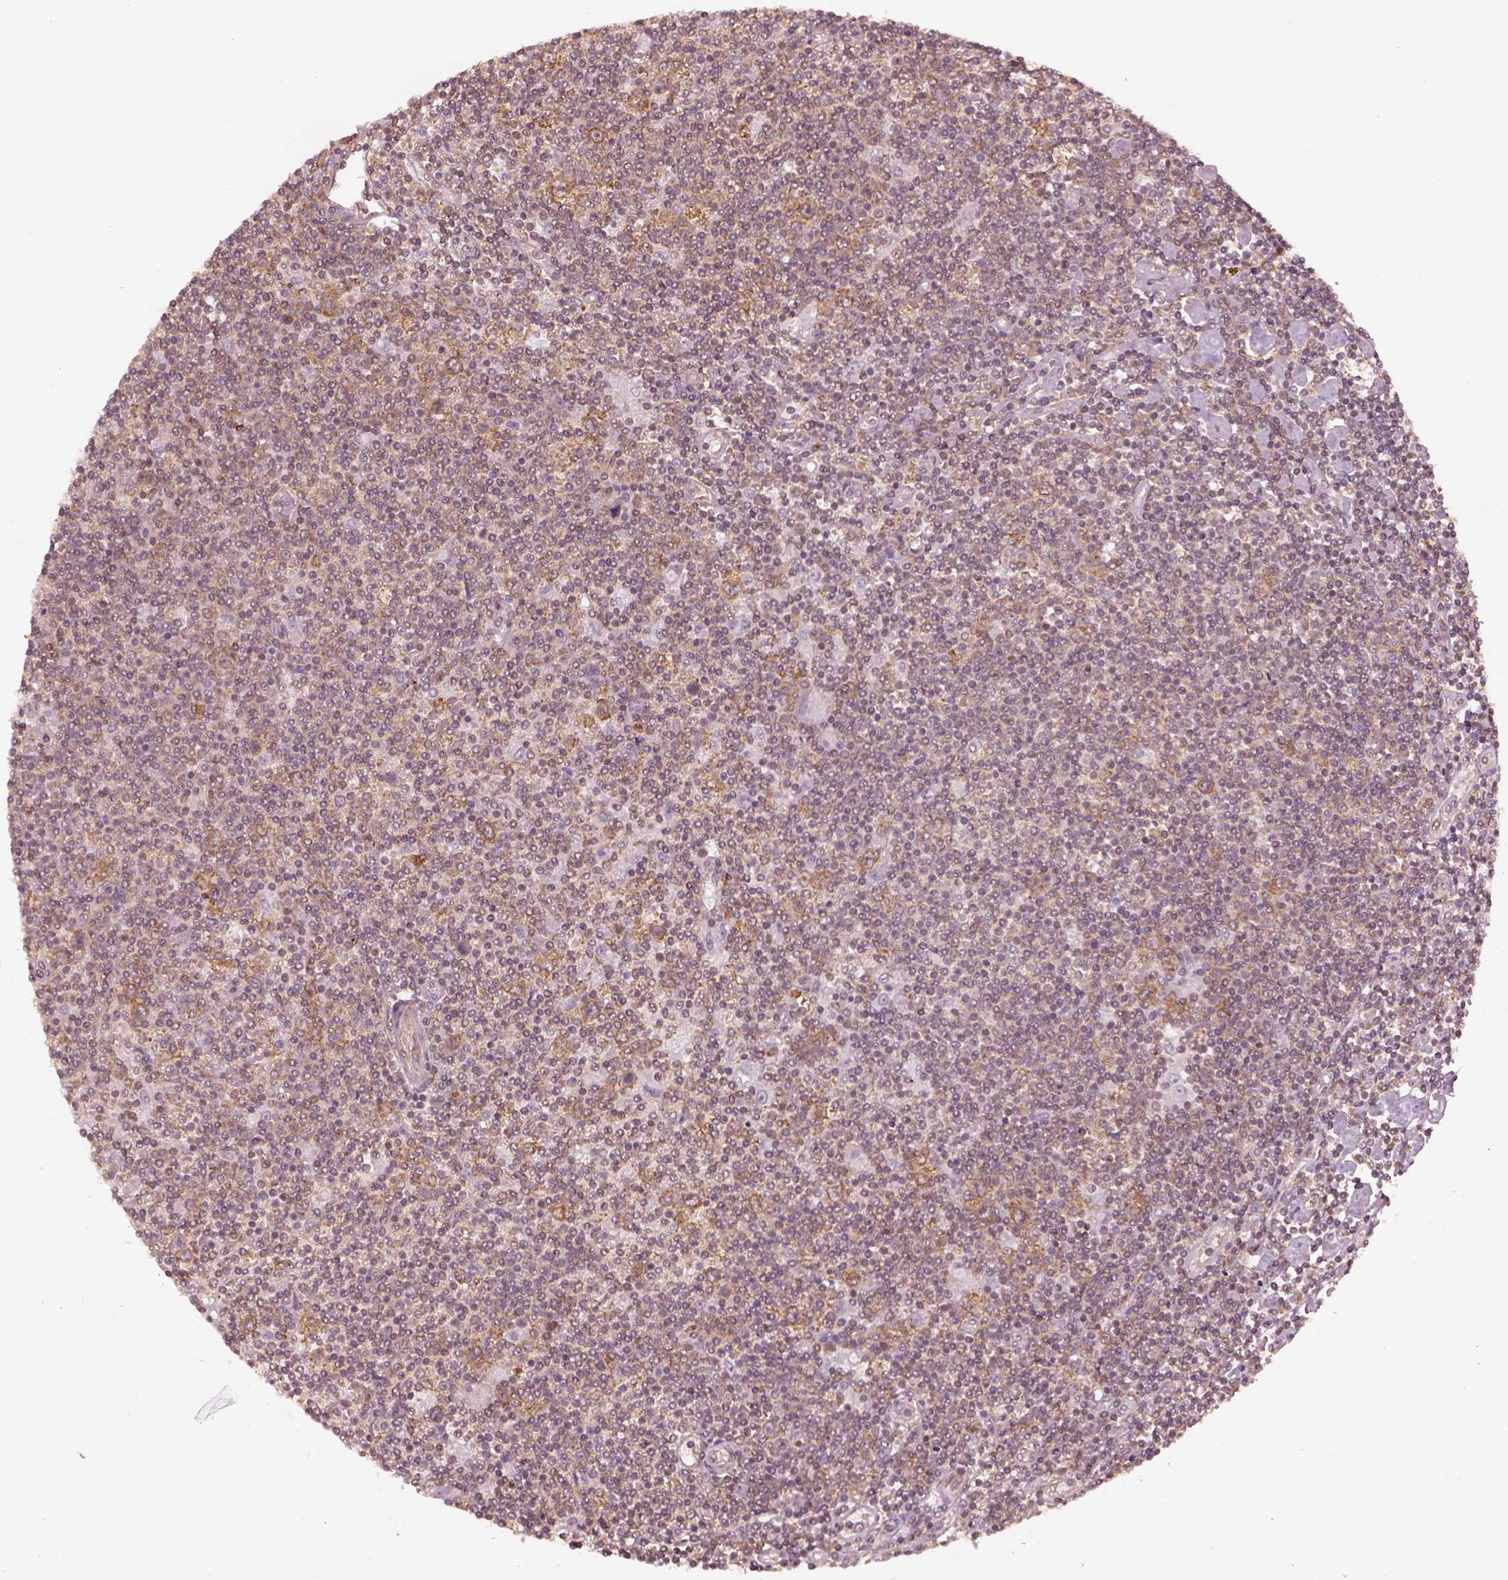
{"staining": {"intensity": "moderate", "quantity": "25%-75%", "location": "cytoplasmic/membranous"}, "tissue": "lymphoma", "cell_type": "Tumor cells", "image_type": "cancer", "snomed": [{"axis": "morphology", "description": "Hodgkin's disease, NOS"}, {"axis": "topography", "description": "Lymph node"}], "caption": "Moderate cytoplasmic/membranous expression is seen in about 25%-75% of tumor cells in lymphoma.", "gene": "LSM14A", "patient": {"sex": "male", "age": 40}}